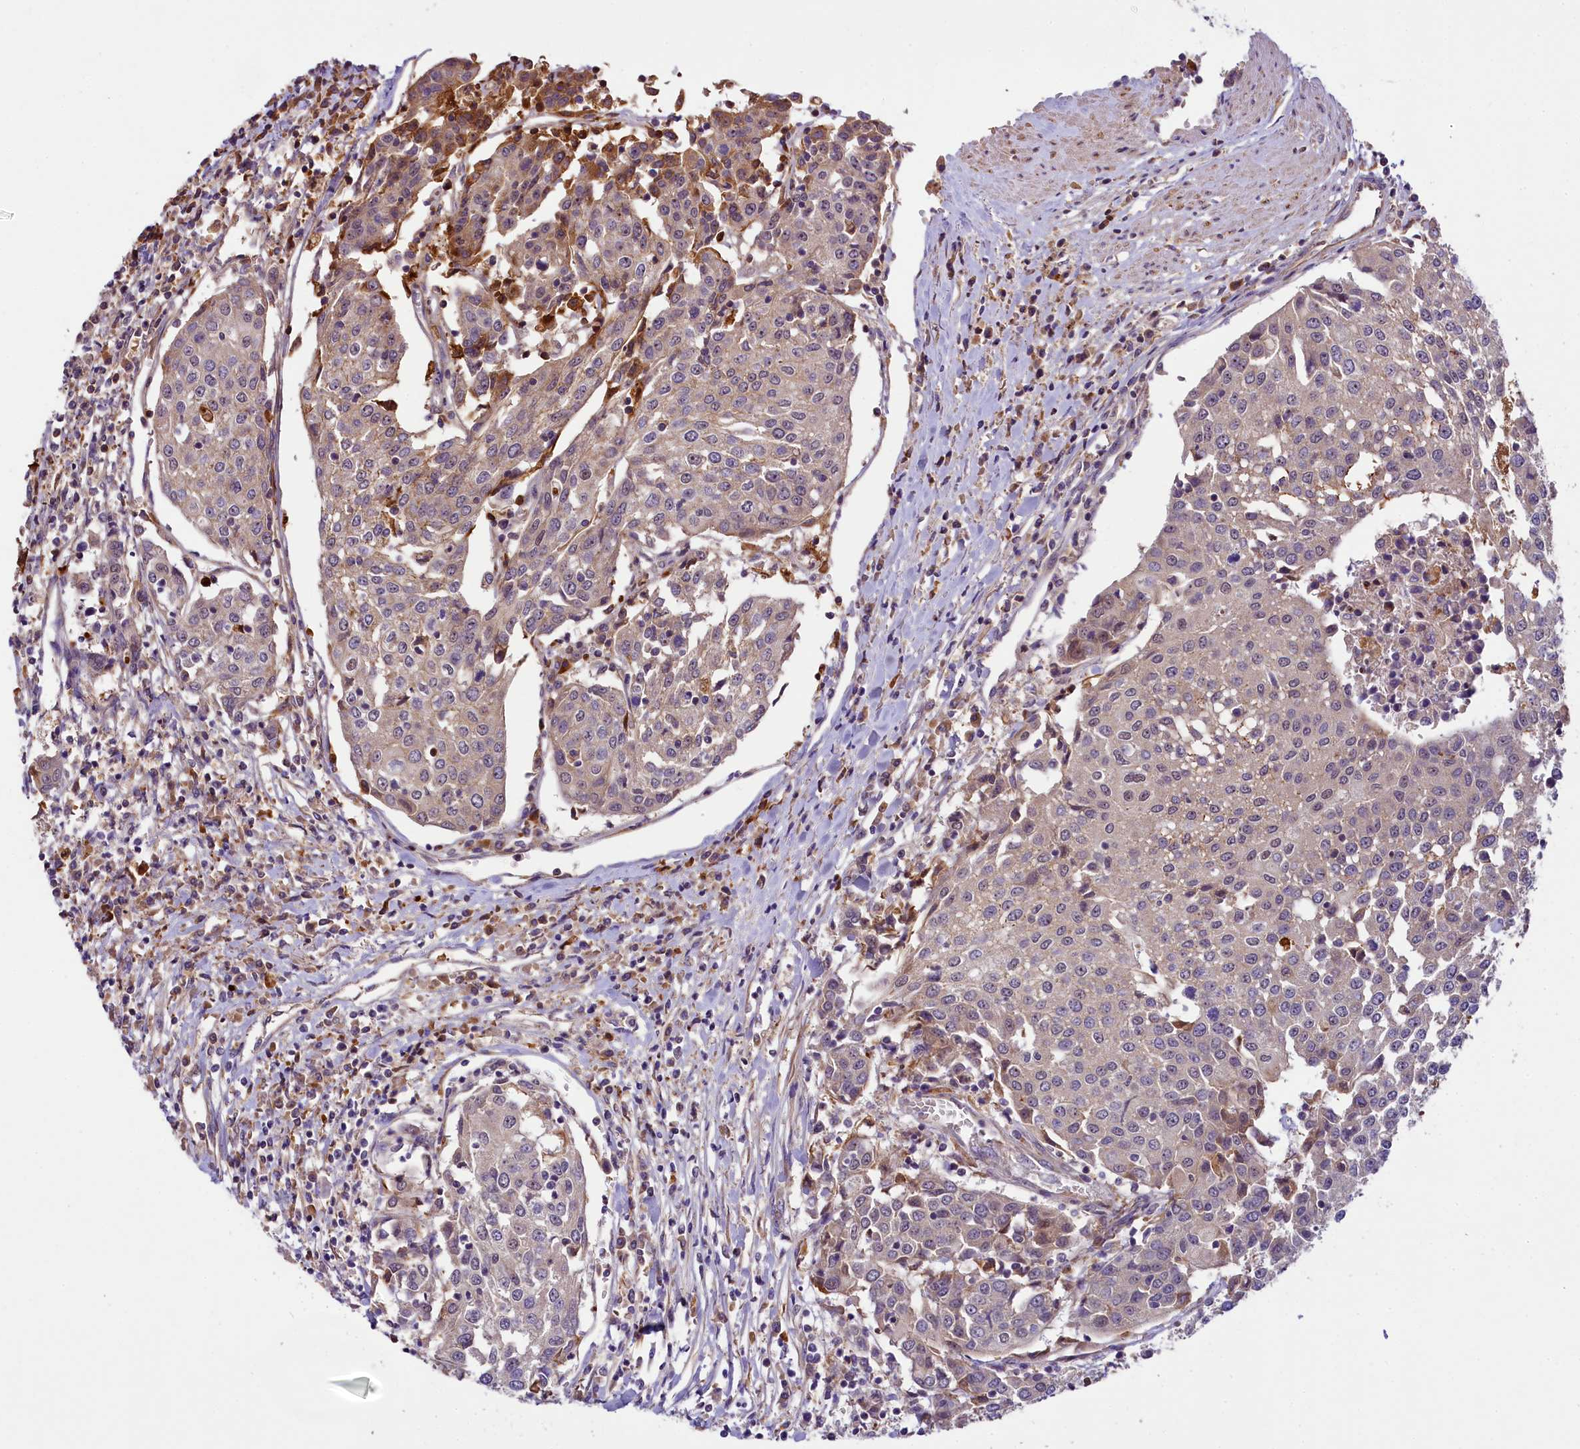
{"staining": {"intensity": "negative", "quantity": "none", "location": "none"}, "tissue": "urothelial cancer", "cell_type": "Tumor cells", "image_type": "cancer", "snomed": [{"axis": "morphology", "description": "Urothelial carcinoma, High grade"}, {"axis": "topography", "description": "Urinary bladder"}], "caption": "Tumor cells are negative for protein expression in human urothelial carcinoma (high-grade).", "gene": "UBXN6", "patient": {"sex": "female", "age": 85}}